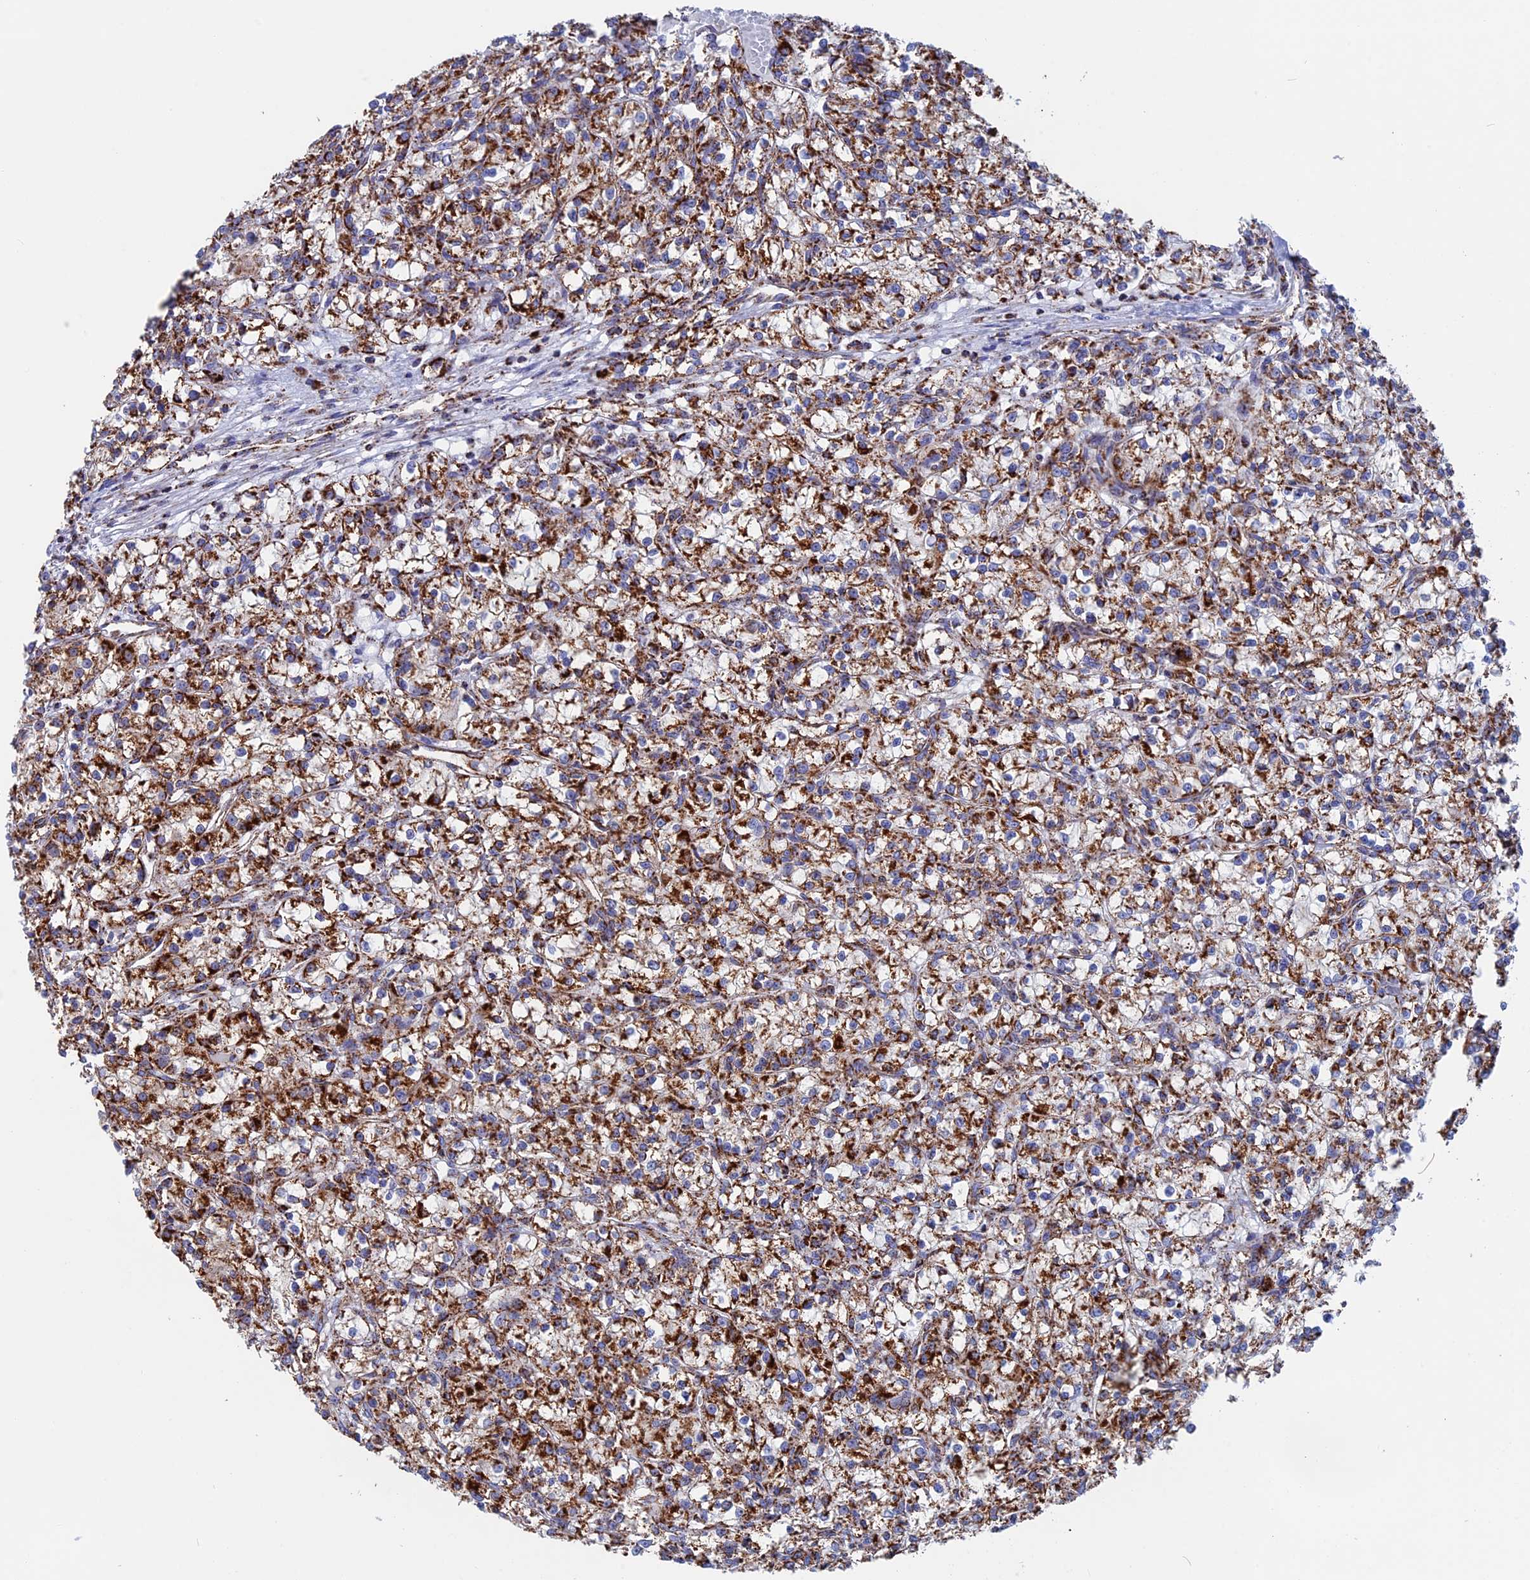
{"staining": {"intensity": "strong", "quantity": "25%-75%", "location": "cytoplasmic/membranous"}, "tissue": "renal cancer", "cell_type": "Tumor cells", "image_type": "cancer", "snomed": [{"axis": "morphology", "description": "Adenocarcinoma, NOS"}, {"axis": "topography", "description": "Kidney"}], "caption": "High-power microscopy captured an immunohistochemistry (IHC) image of renal adenocarcinoma, revealing strong cytoplasmic/membranous positivity in about 25%-75% of tumor cells.", "gene": "WDR83", "patient": {"sex": "female", "age": 59}}